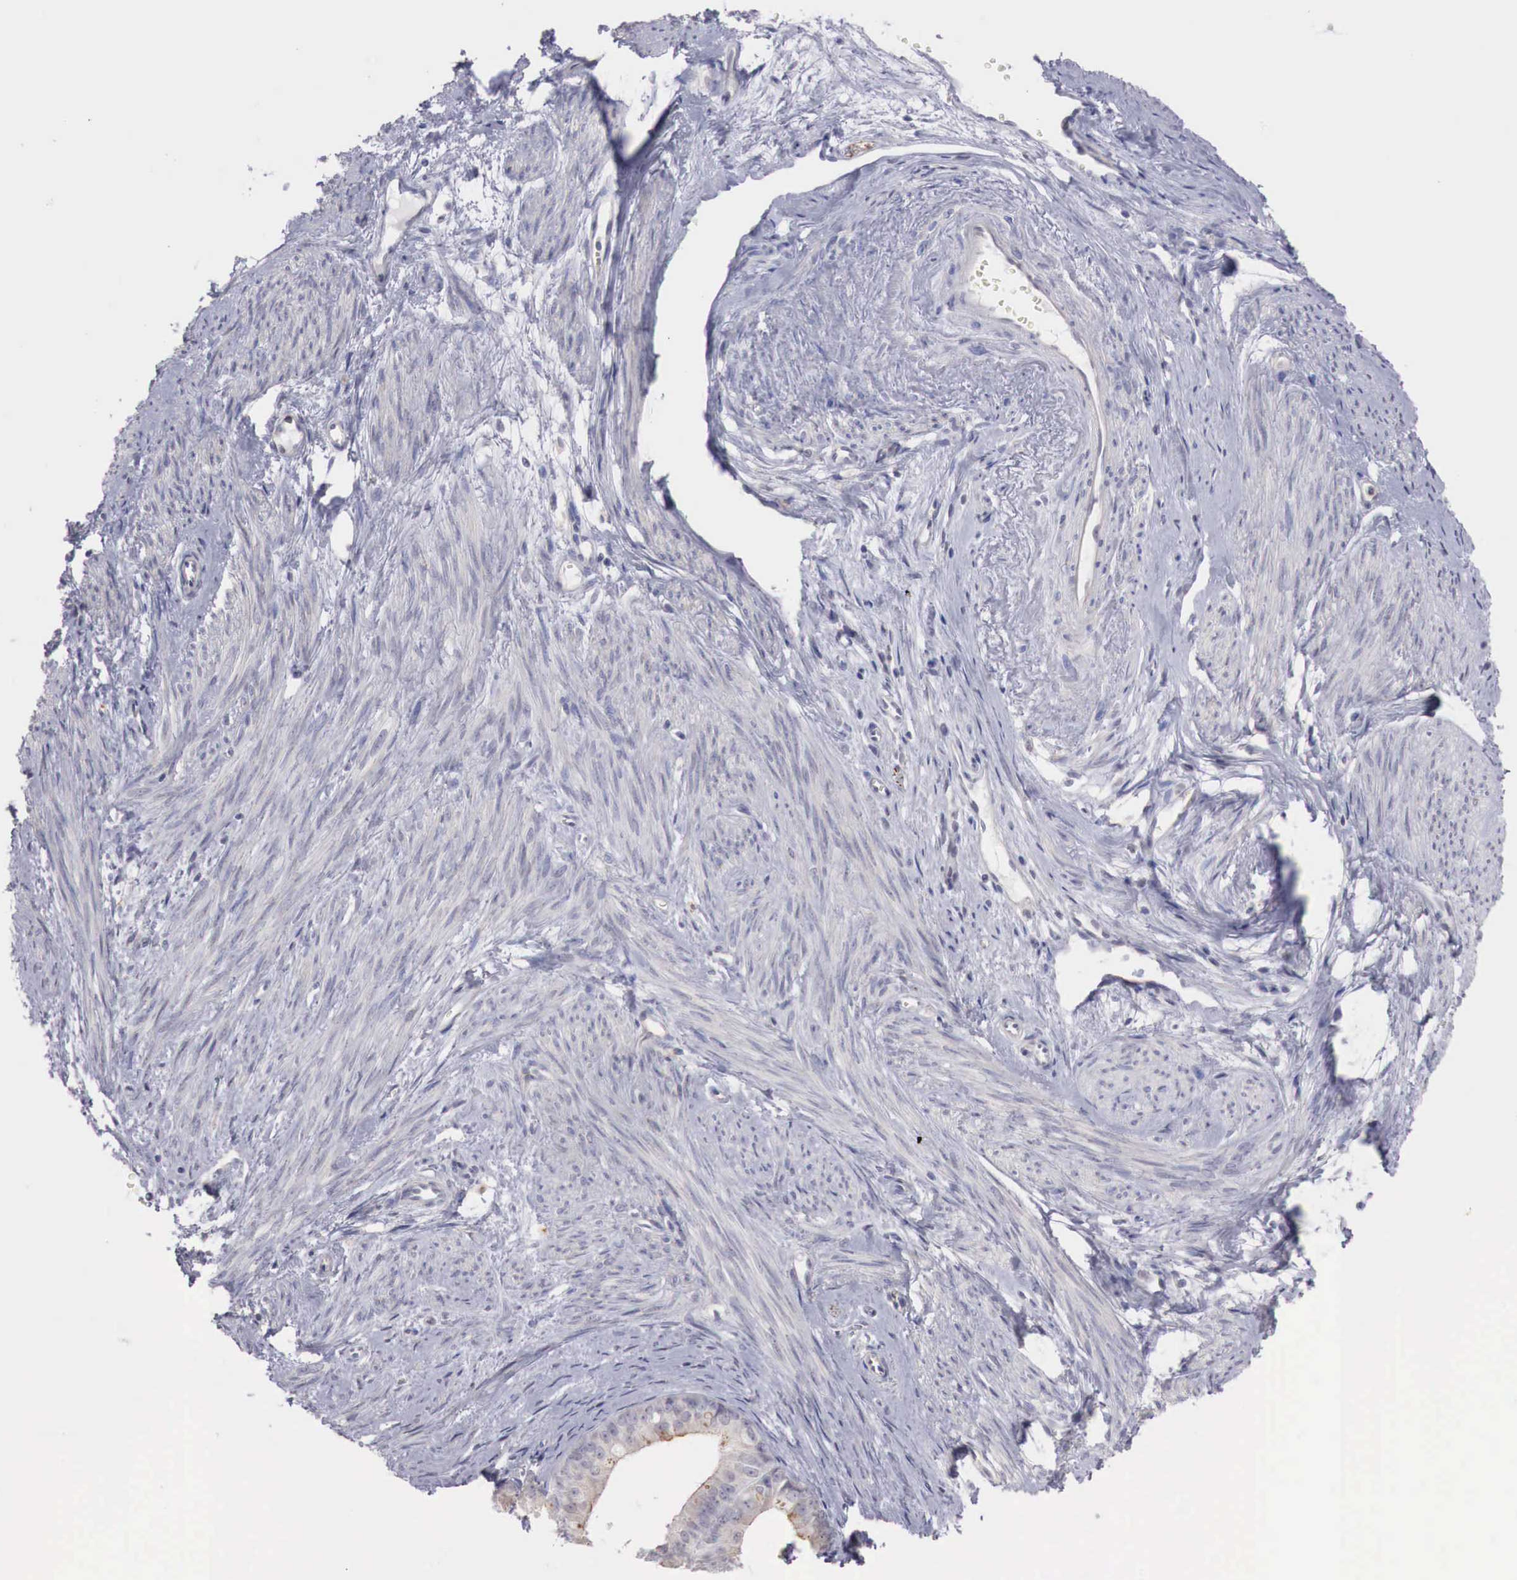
{"staining": {"intensity": "negative", "quantity": "none", "location": "none"}, "tissue": "endometrial cancer", "cell_type": "Tumor cells", "image_type": "cancer", "snomed": [{"axis": "morphology", "description": "Adenocarcinoma, NOS"}, {"axis": "topography", "description": "Endometrium"}], "caption": "Immunohistochemical staining of human endometrial cancer reveals no significant staining in tumor cells.", "gene": "TRIM13", "patient": {"sex": "female", "age": 76}}